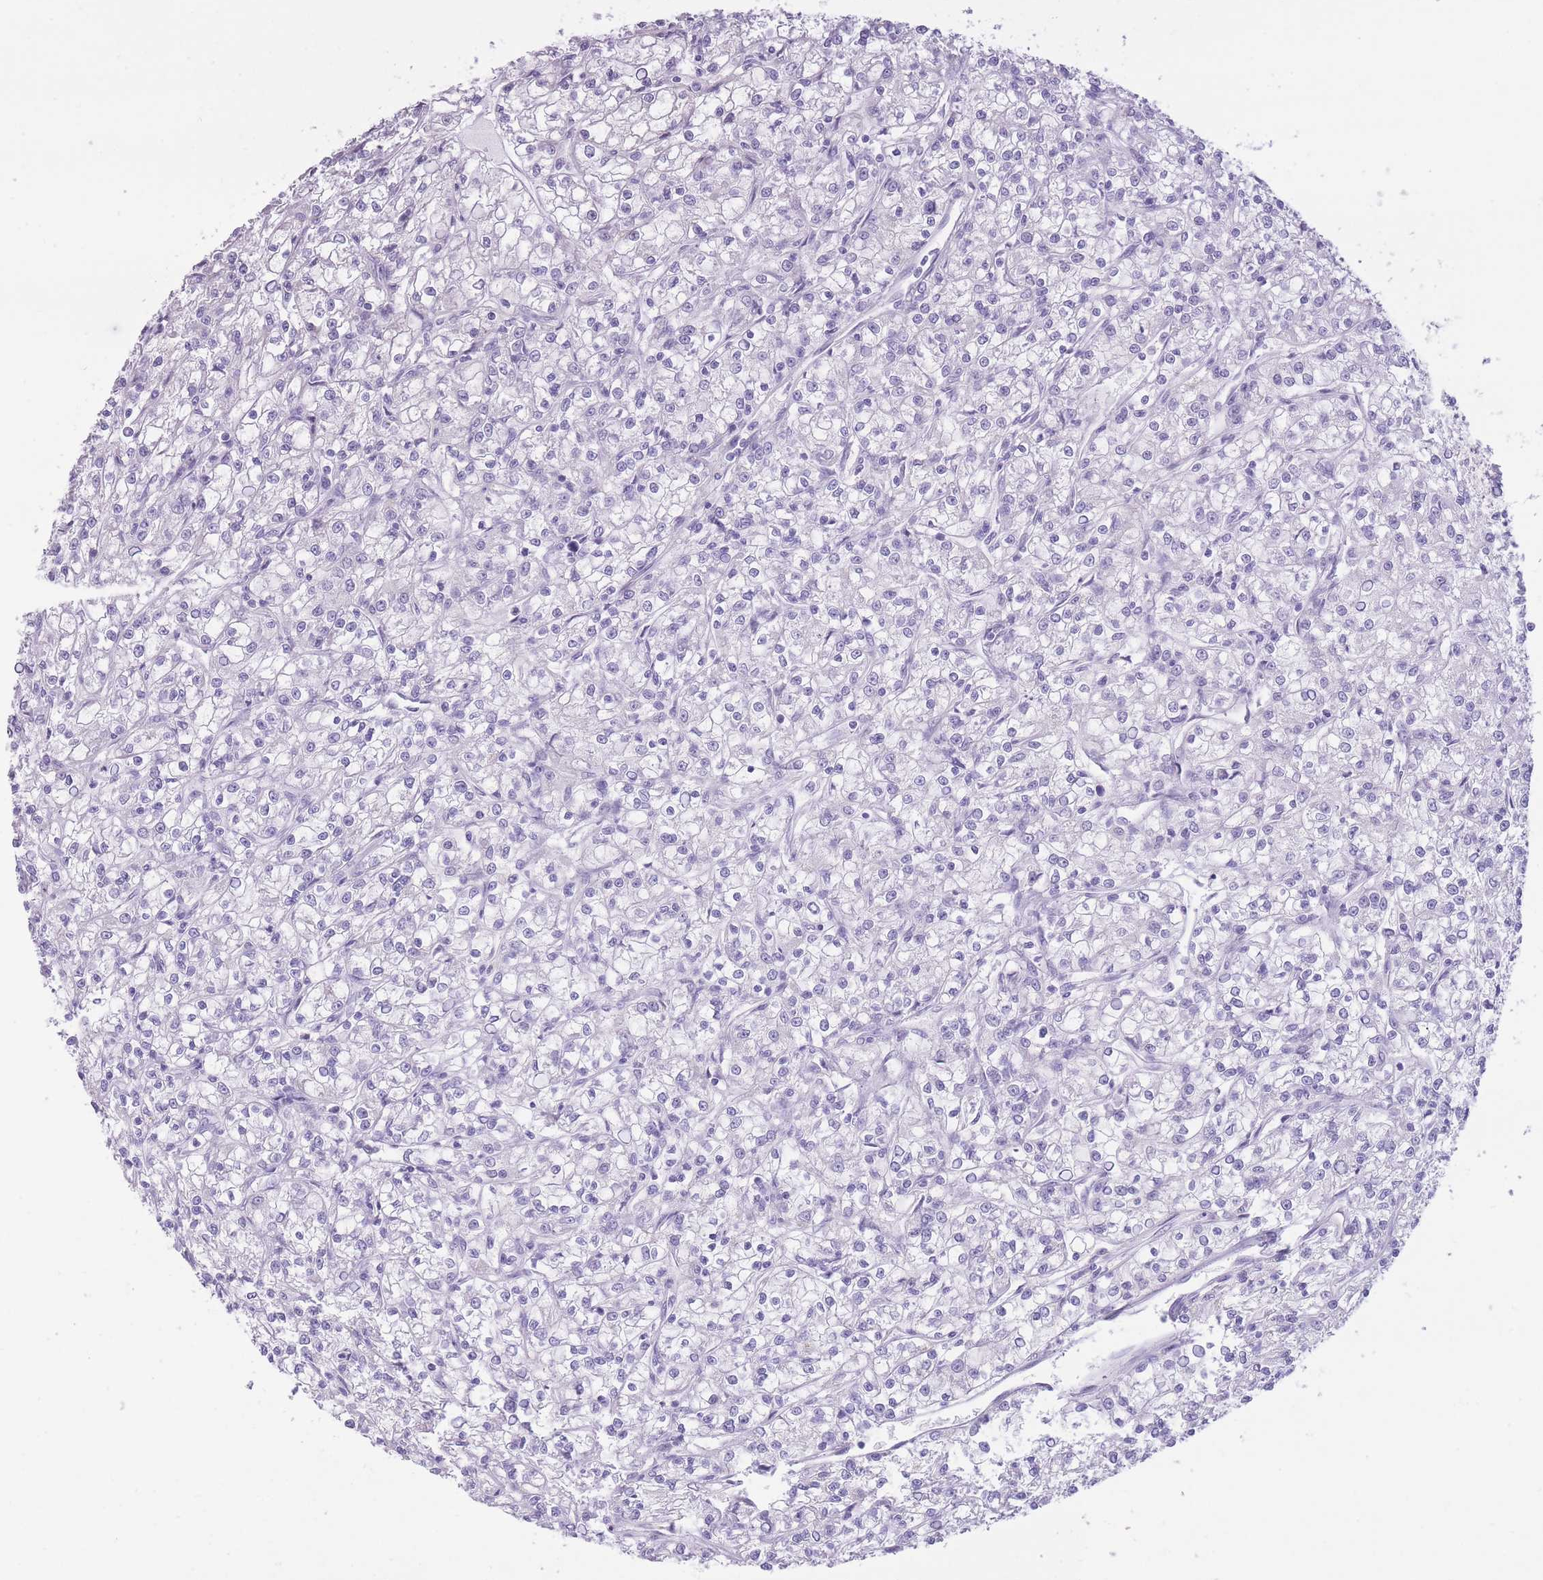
{"staining": {"intensity": "negative", "quantity": "none", "location": "none"}, "tissue": "renal cancer", "cell_type": "Tumor cells", "image_type": "cancer", "snomed": [{"axis": "morphology", "description": "Adenocarcinoma, NOS"}, {"axis": "topography", "description": "Kidney"}], "caption": "An IHC image of adenocarcinoma (renal) is shown. There is no staining in tumor cells of adenocarcinoma (renal).", "gene": "WDR70", "patient": {"sex": "female", "age": 59}}